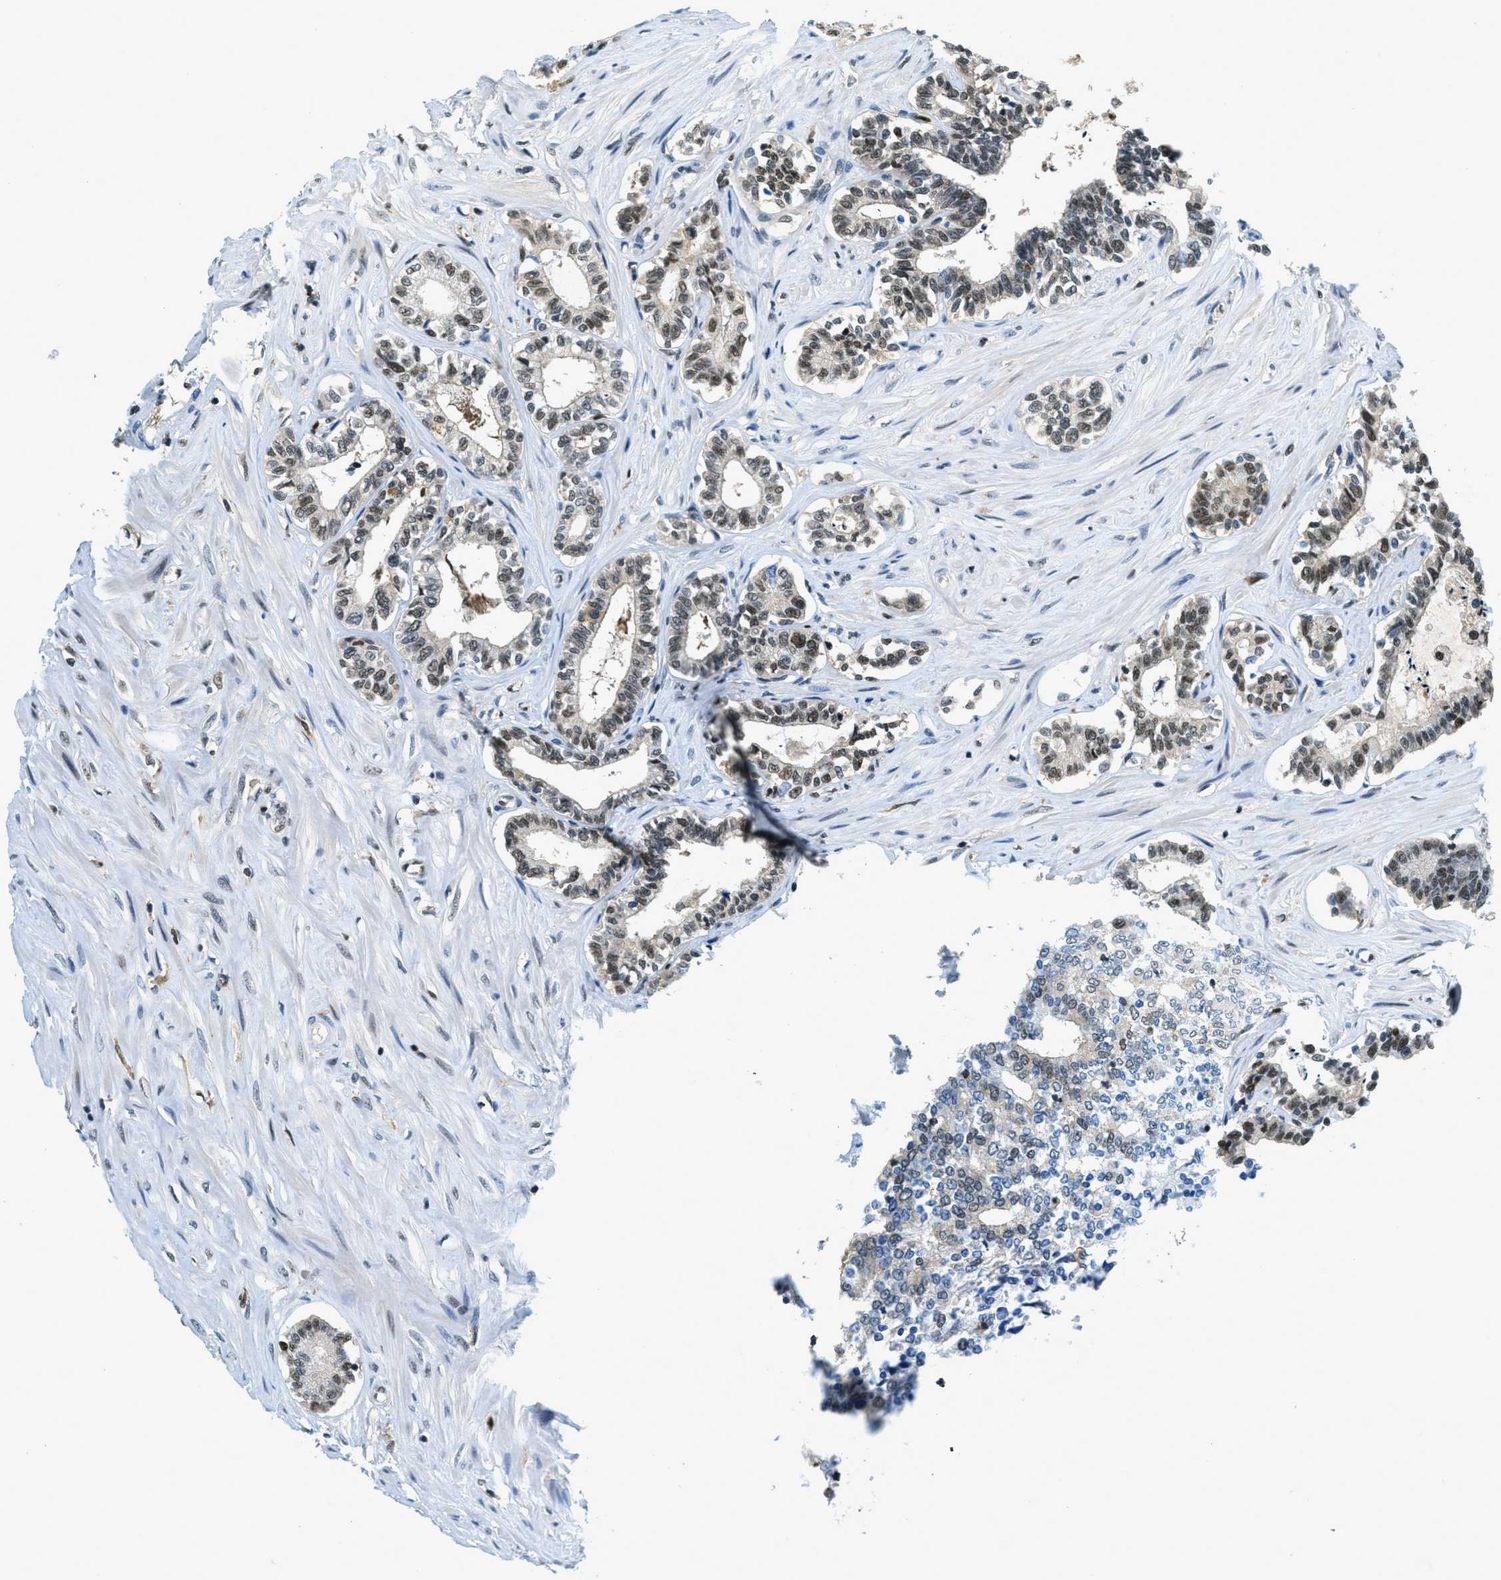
{"staining": {"intensity": "moderate", "quantity": ">75%", "location": "nuclear"}, "tissue": "seminal vesicle", "cell_type": "Glandular cells", "image_type": "normal", "snomed": [{"axis": "morphology", "description": "Normal tissue, NOS"}, {"axis": "morphology", "description": "Adenocarcinoma, High grade"}, {"axis": "topography", "description": "Prostate"}, {"axis": "topography", "description": "Seminal veicle"}], "caption": "Protein analysis of normal seminal vesicle reveals moderate nuclear staining in approximately >75% of glandular cells.", "gene": "OGFR", "patient": {"sex": "male", "age": 55}}